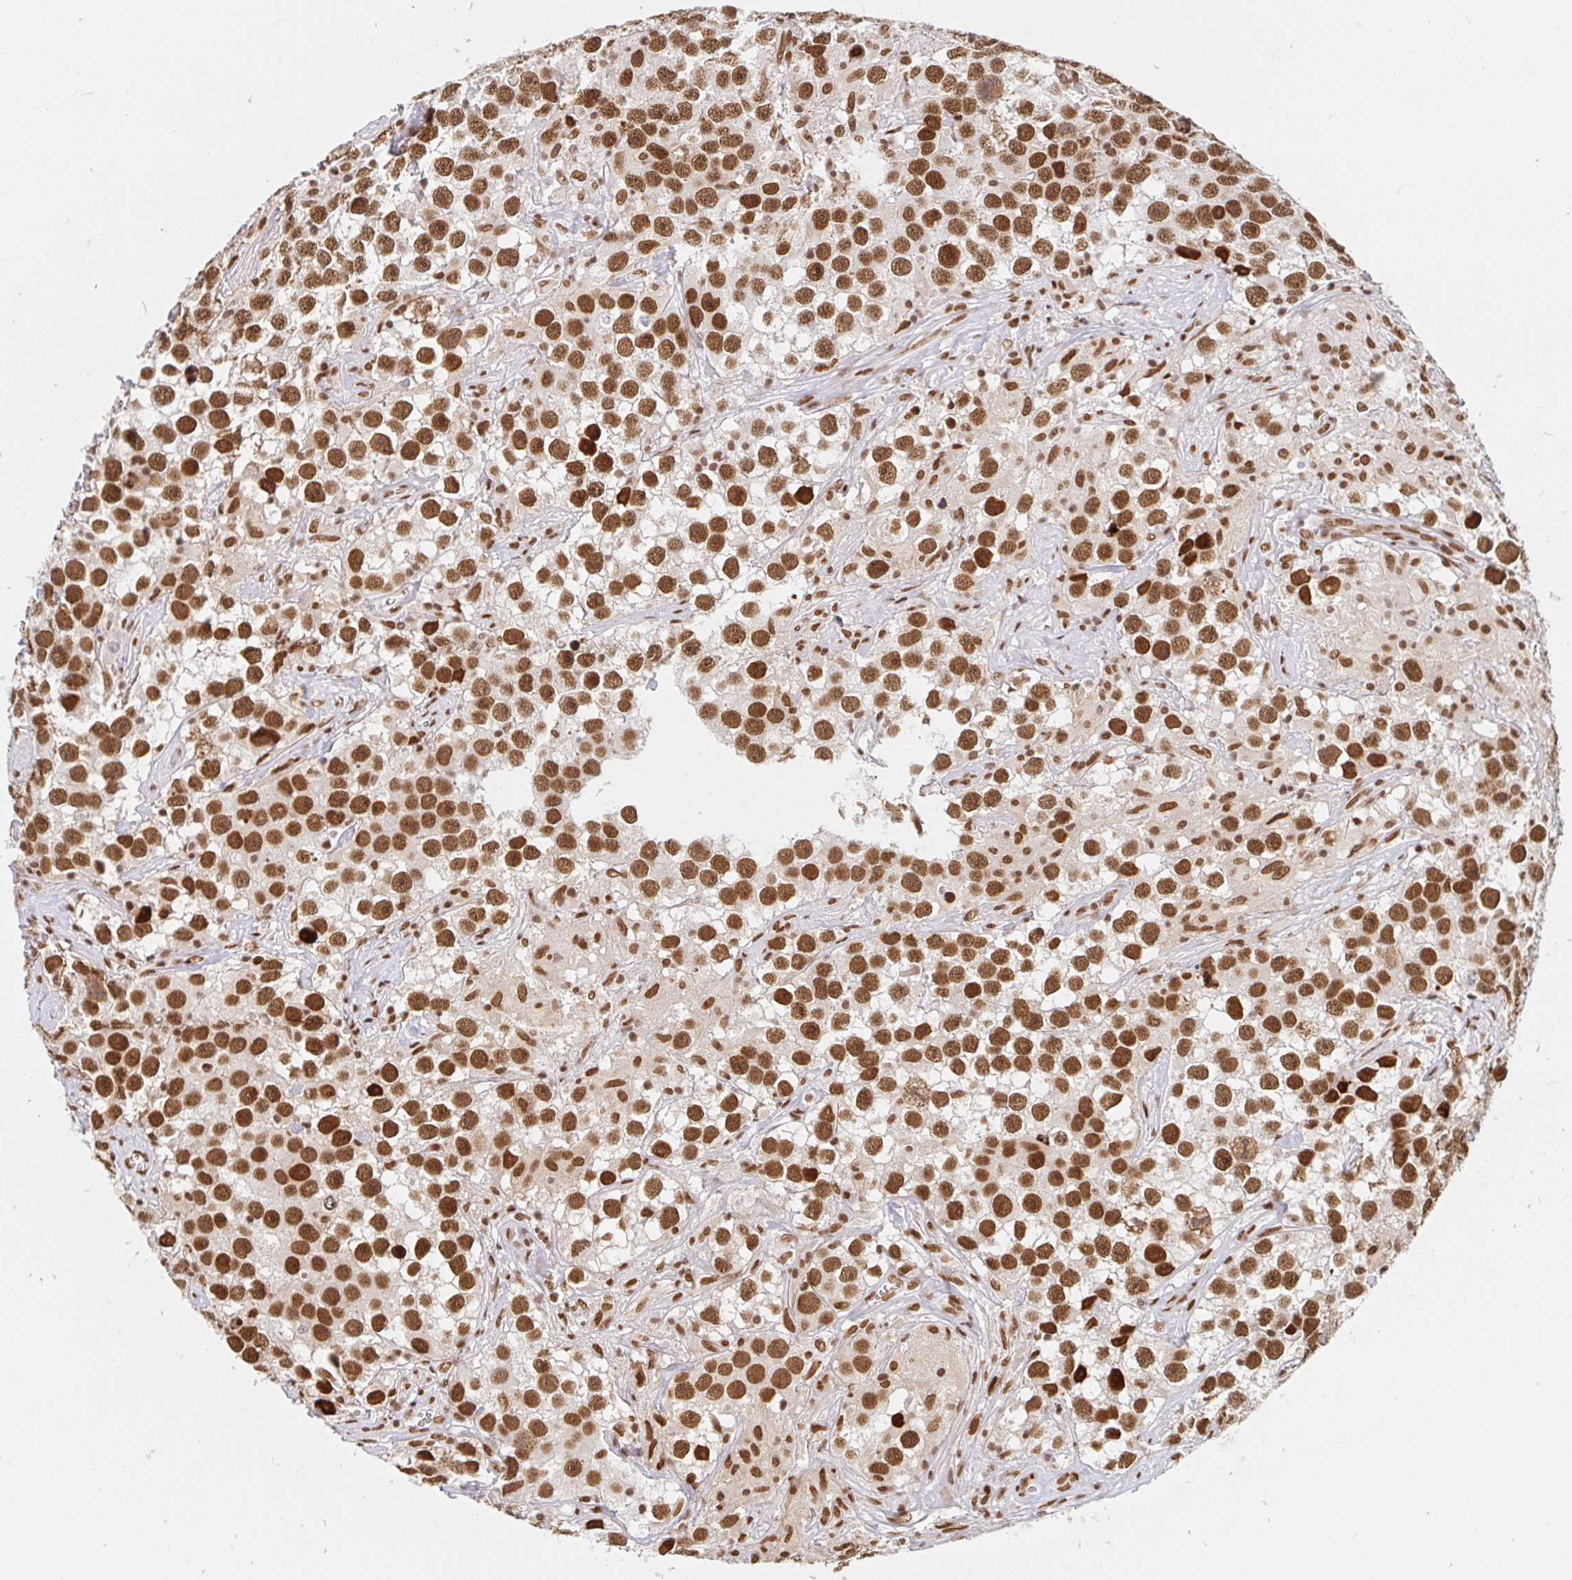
{"staining": {"intensity": "strong", "quantity": ">75%", "location": "nuclear"}, "tissue": "testis cancer", "cell_type": "Tumor cells", "image_type": "cancer", "snomed": [{"axis": "morphology", "description": "Seminoma, NOS"}, {"axis": "topography", "description": "Testis"}], "caption": "Testis seminoma stained with a brown dye exhibits strong nuclear positive staining in approximately >75% of tumor cells.", "gene": "RBMX", "patient": {"sex": "male", "age": 49}}